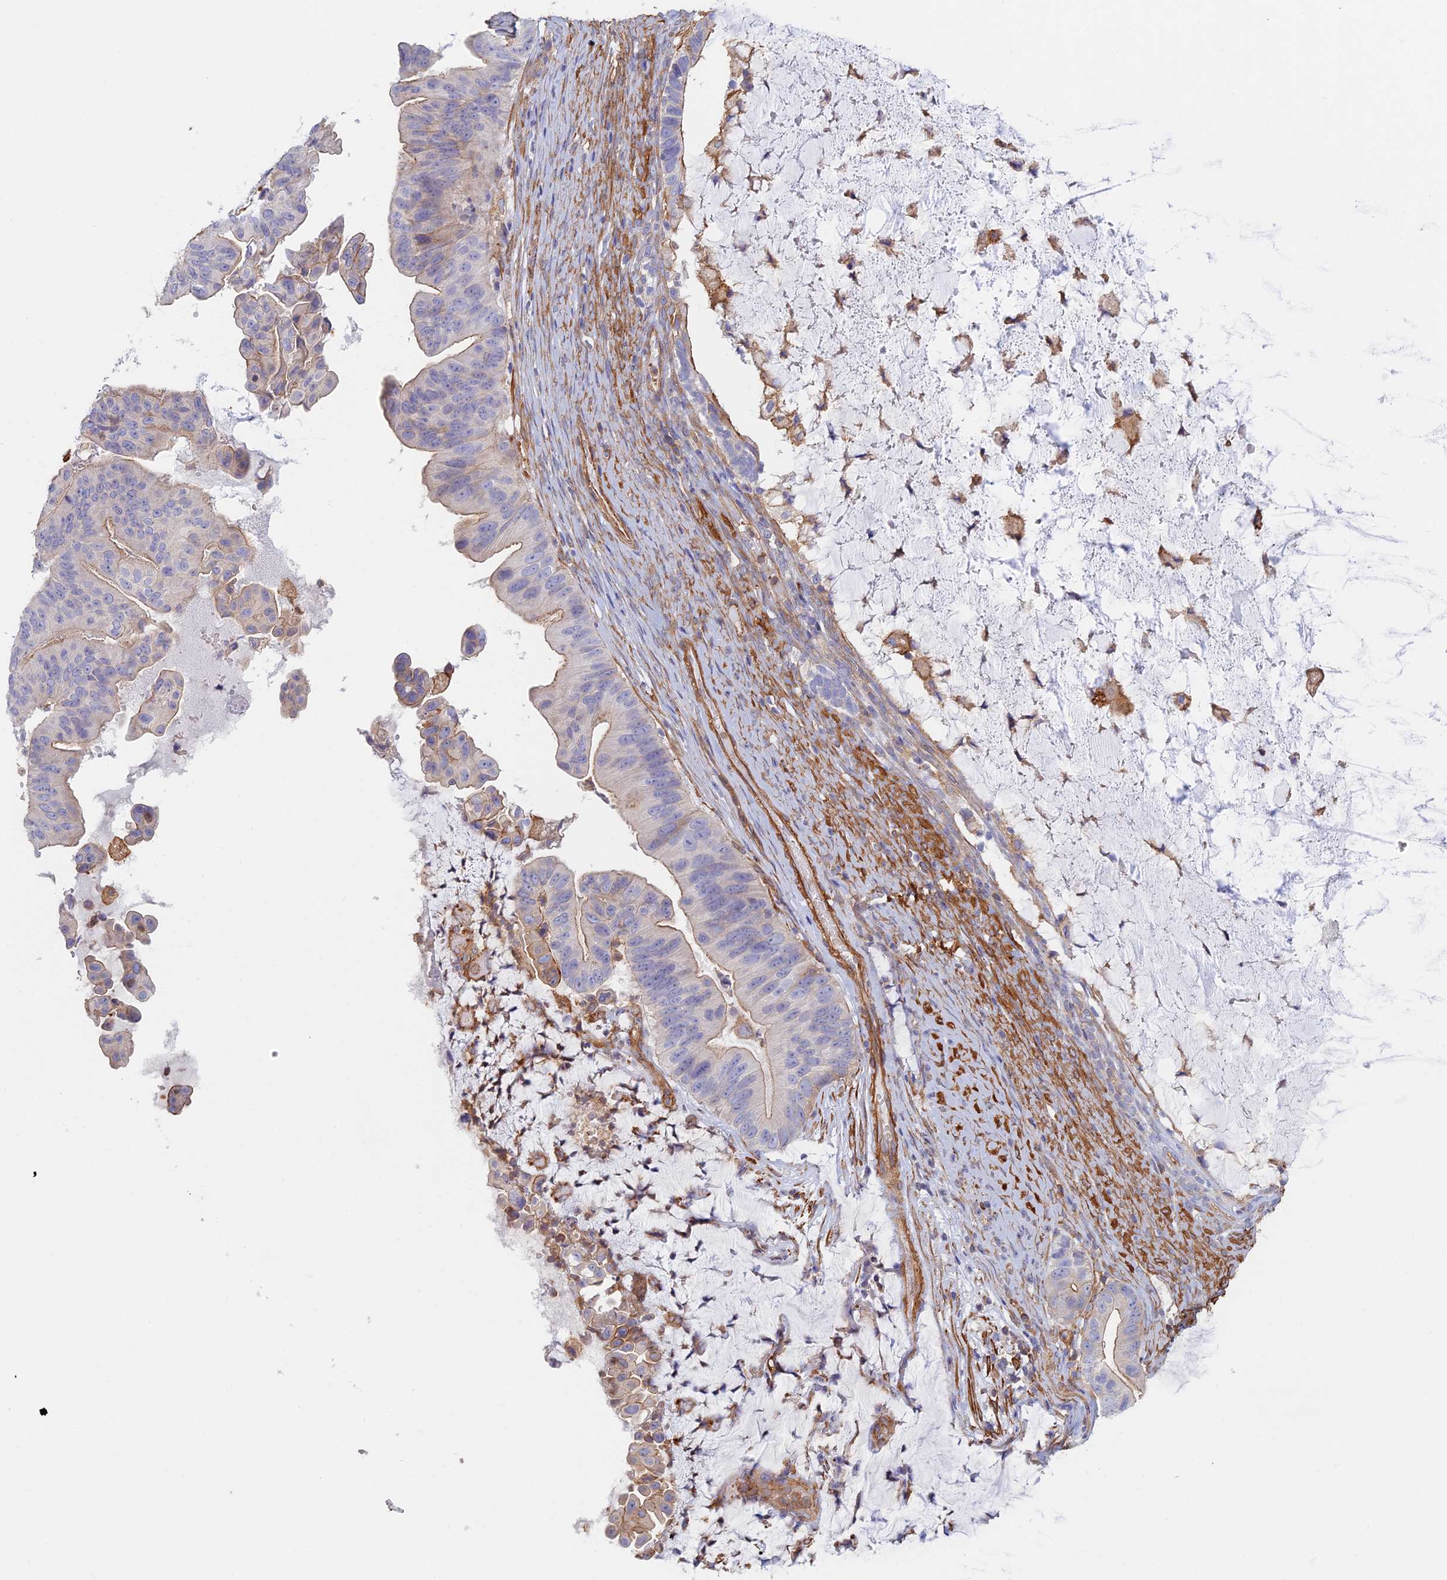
{"staining": {"intensity": "moderate", "quantity": "<25%", "location": "cytoplasmic/membranous"}, "tissue": "ovarian cancer", "cell_type": "Tumor cells", "image_type": "cancer", "snomed": [{"axis": "morphology", "description": "Cystadenocarcinoma, mucinous, NOS"}, {"axis": "topography", "description": "Ovary"}], "caption": "The histopathology image shows immunohistochemical staining of ovarian mucinous cystadenocarcinoma. There is moderate cytoplasmic/membranous positivity is seen in about <25% of tumor cells.", "gene": "PAK4", "patient": {"sex": "female", "age": 61}}